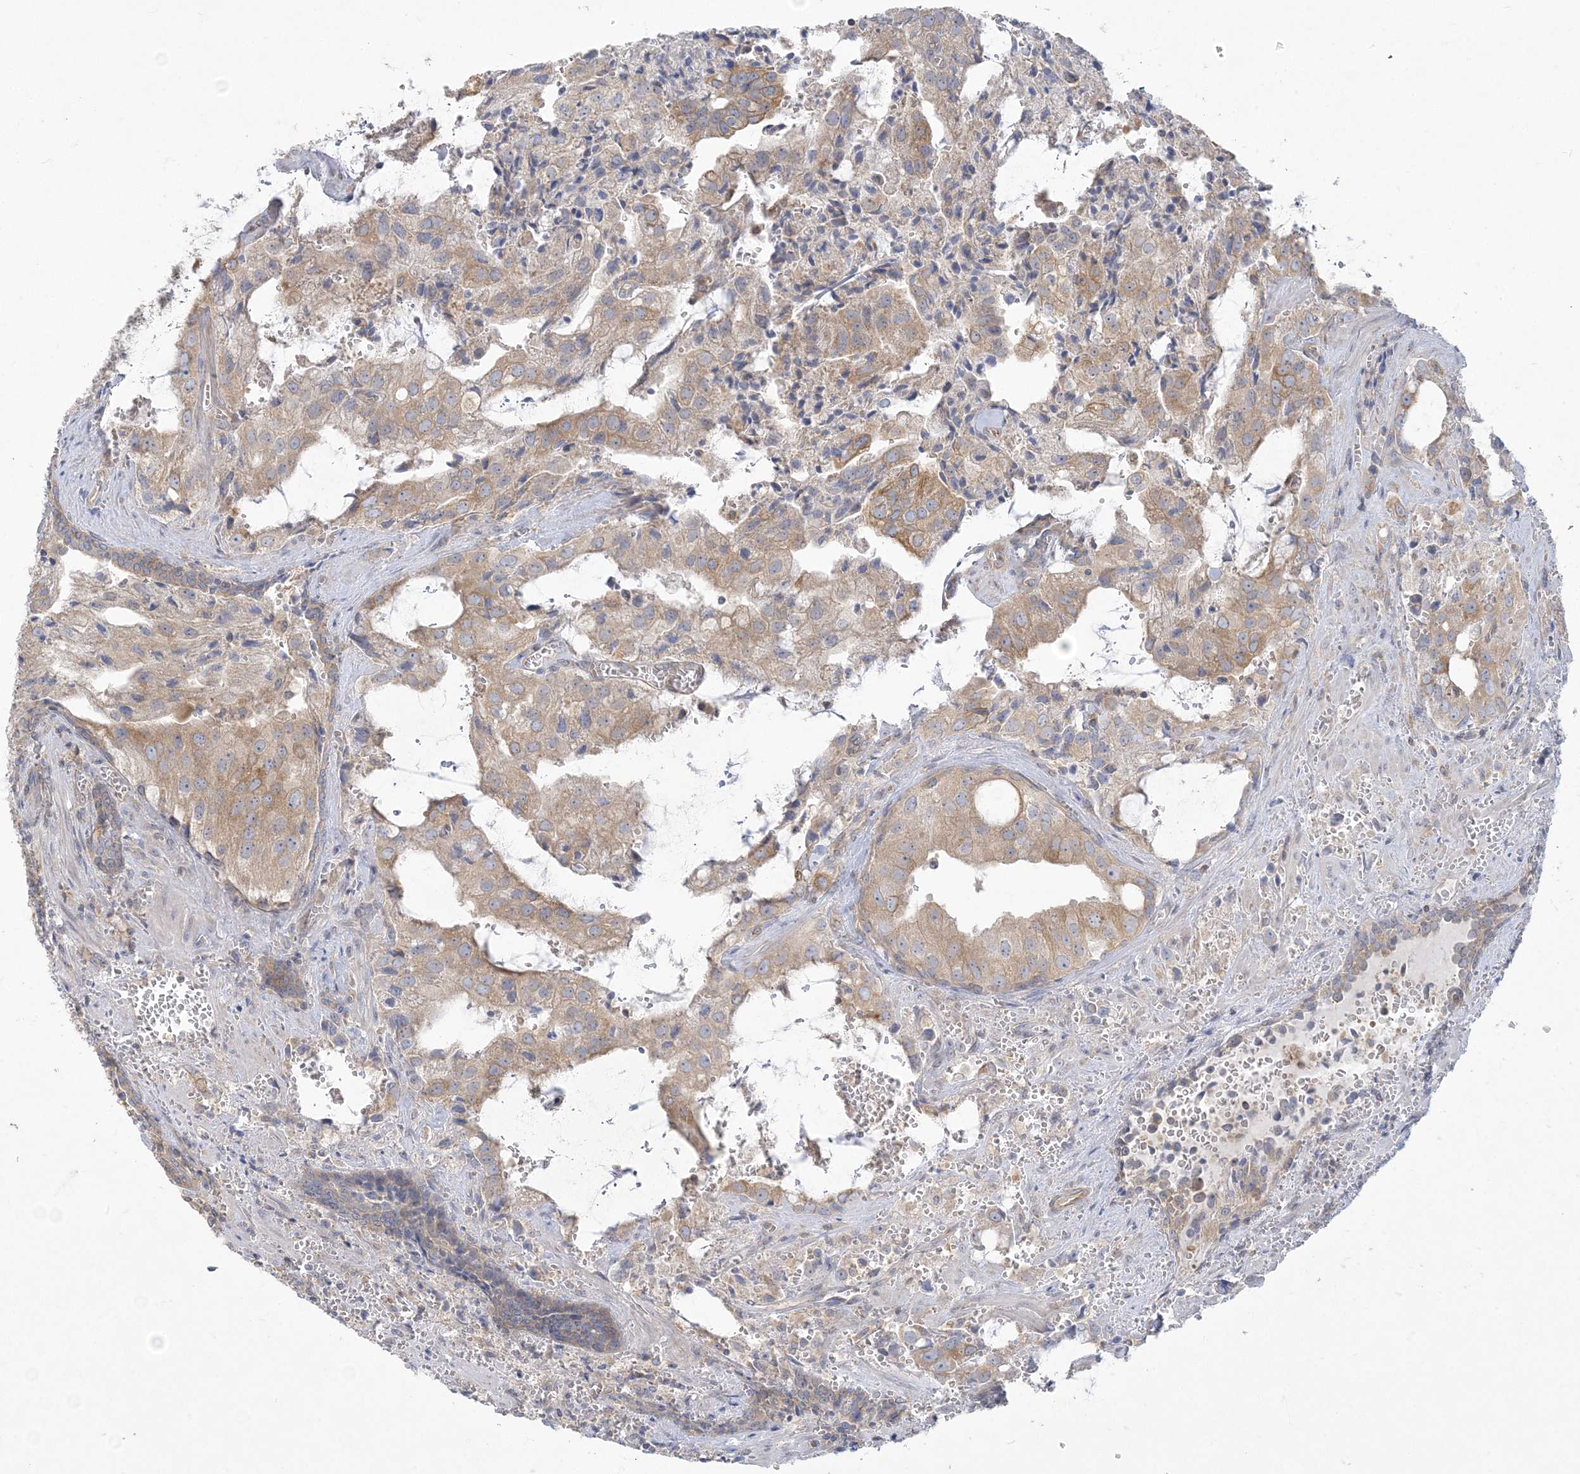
{"staining": {"intensity": "moderate", "quantity": ">75%", "location": "cytoplasmic/membranous"}, "tissue": "prostate cancer", "cell_type": "Tumor cells", "image_type": "cancer", "snomed": [{"axis": "morphology", "description": "Adenocarcinoma, High grade"}, {"axis": "topography", "description": "Prostate"}], "caption": "A micrograph showing moderate cytoplasmic/membranous positivity in about >75% of tumor cells in prostate high-grade adenocarcinoma, as visualized by brown immunohistochemical staining.", "gene": "ZC3H6", "patient": {"sex": "male", "age": 68}}